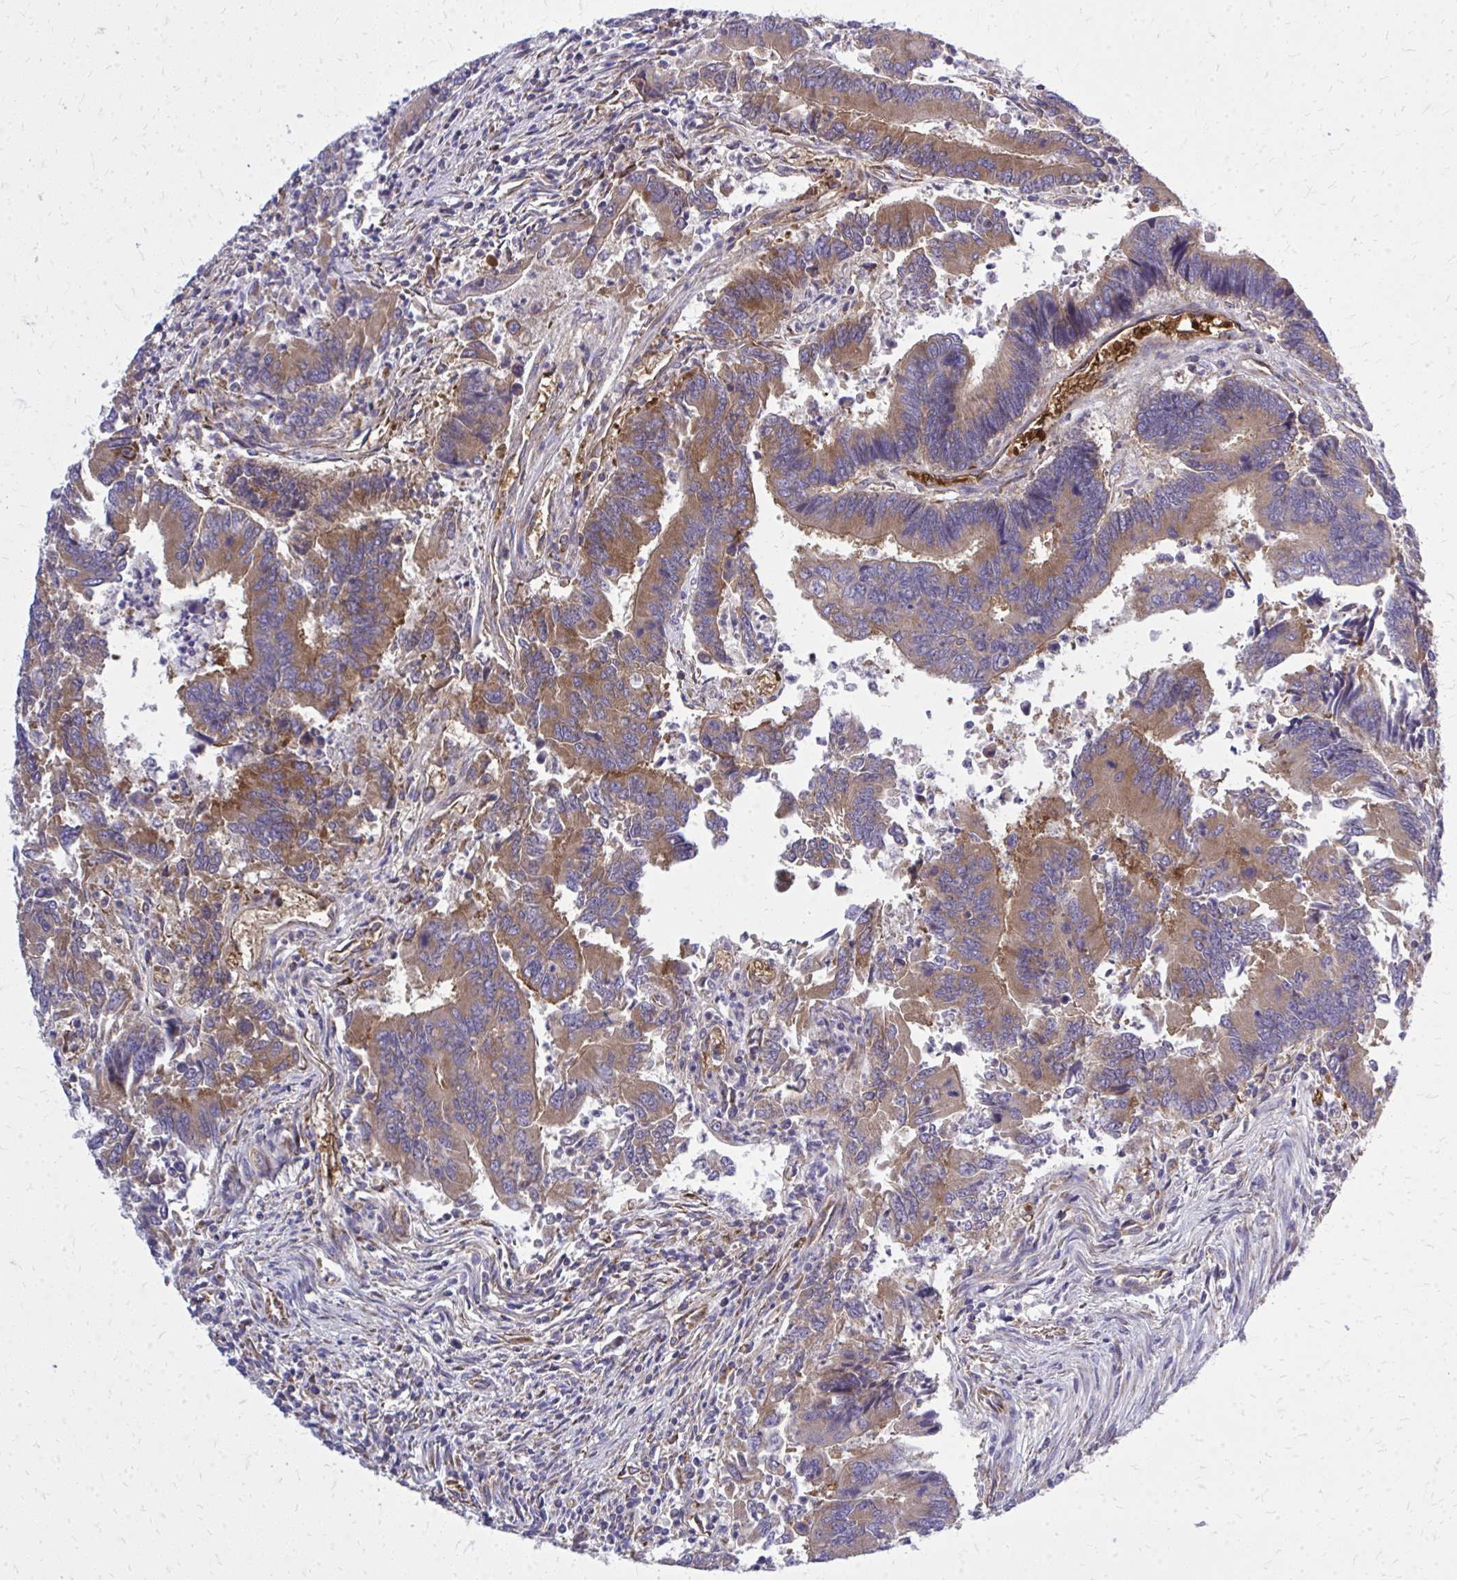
{"staining": {"intensity": "moderate", "quantity": ">75%", "location": "cytoplasmic/membranous"}, "tissue": "colorectal cancer", "cell_type": "Tumor cells", "image_type": "cancer", "snomed": [{"axis": "morphology", "description": "Adenocarcinoma, NOS"}, {"axis": "topography", "description": "Colon"}], "caption": "A medium amount of moderate cytoplasmic/membranous staining is present in about >75% of tumor cells in colorectal cancer tissue. (DAB IHC, brown staining for protein, blue staining for nuclei).", "gene": "PDK4", "patient": {"sex": "female", "age": 67}}